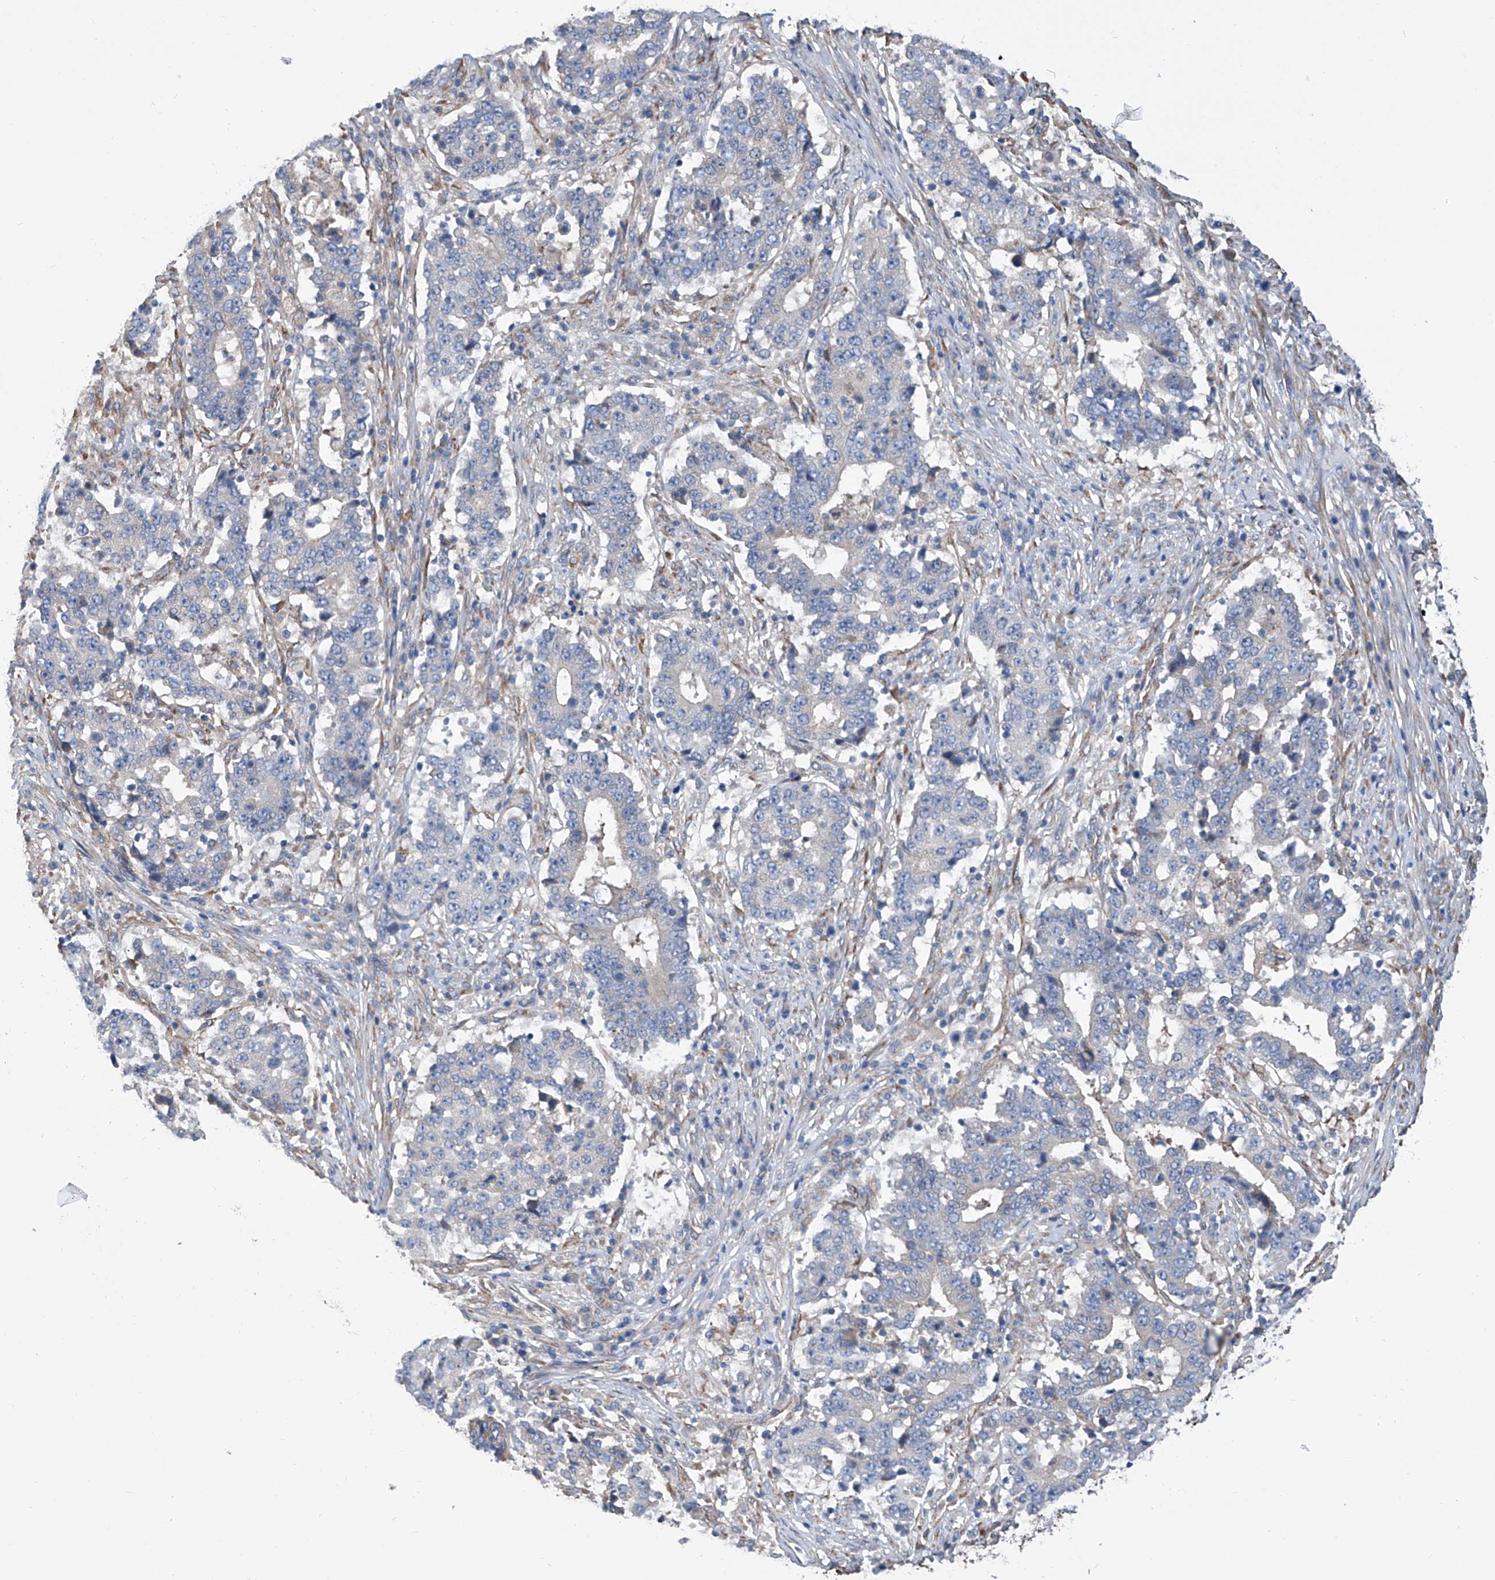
{"staining": {"intensity": "negative", "quantity": "none", "location": "none"}, "tissue": "stomach cancer", "cell_type": "Tumor cells", "image_type": "cancer", "snomed": [{"axis": "morphology", "description": "Adenocarcinoma, NOS"}, {"axis": "topography", "description": "Stomach"}], "caption": "Immunohistochemical staining of human adenocarcinoma (stomach) reveals no significant expression in tumor cells. The staining is performed using DAB (3,3'-diaminobenzidine) brown chromogen with nuclei counter-stained in using hematoxylin.", "gene": "SMS", "patient": {"sex": "male", "age": 59}}